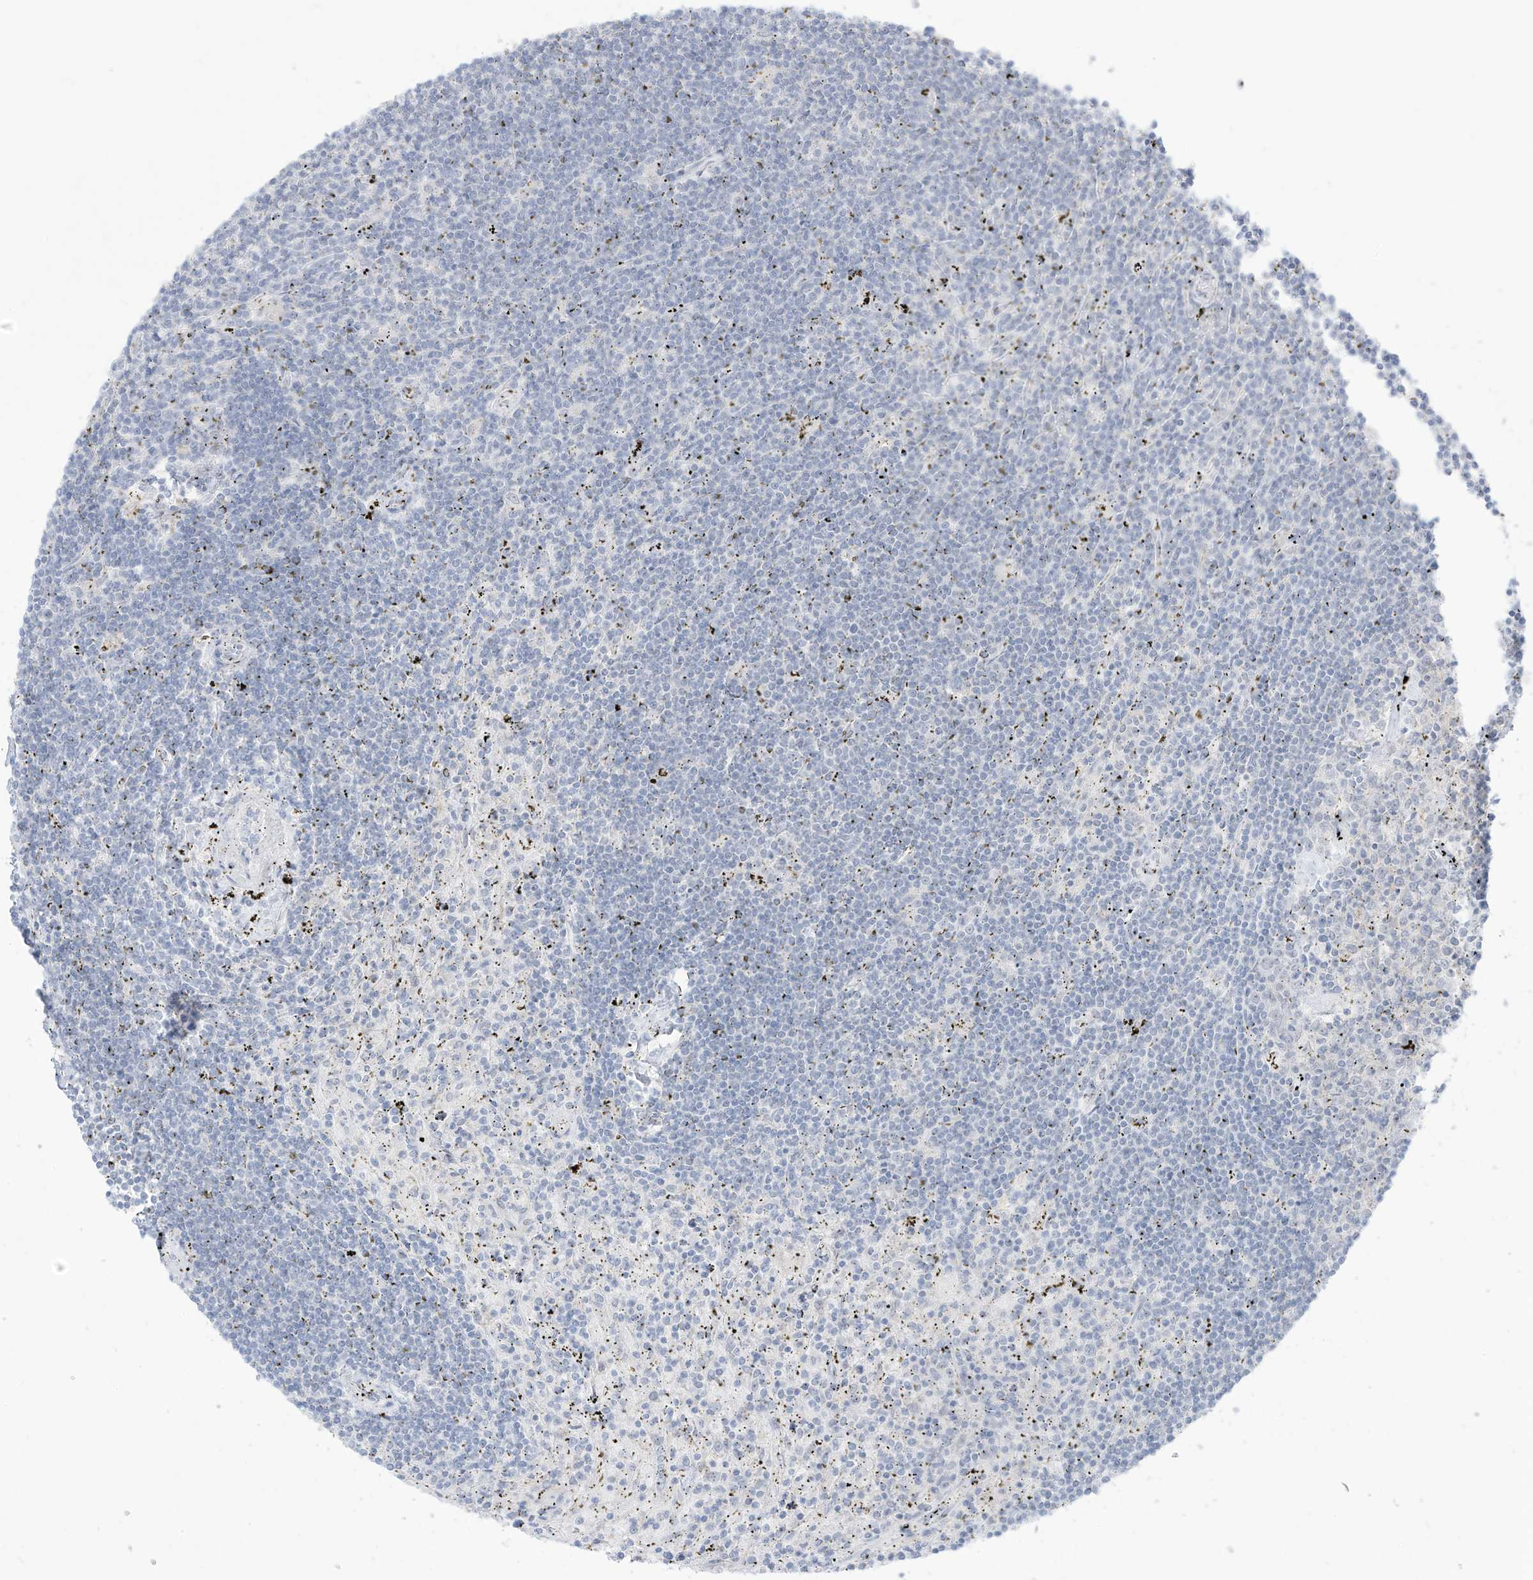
{"staining": {"intensity": "negative", "quantity": "none", "location": "none"}, "tissue": "lymphoma", "cell_type": "Tumor cells", "image_type": "cancer", "snomed": [{"axis": "morphology", "description": "Malignant lymphoma, non-Hodgkin's type, Low grade"}, {"axis": "topography", "description": "Spleen"}], "caption": "DAB (3,3'-diaminobenzidine) immunohistochemical staining of lymphoma reveals no significant expression in tumor cells. (DAB (3,3'-diaminobenzidine) immunohistochemistry, high magnification).", "gene": "OGT", "patient": {"sex": "male", "age": 76}}